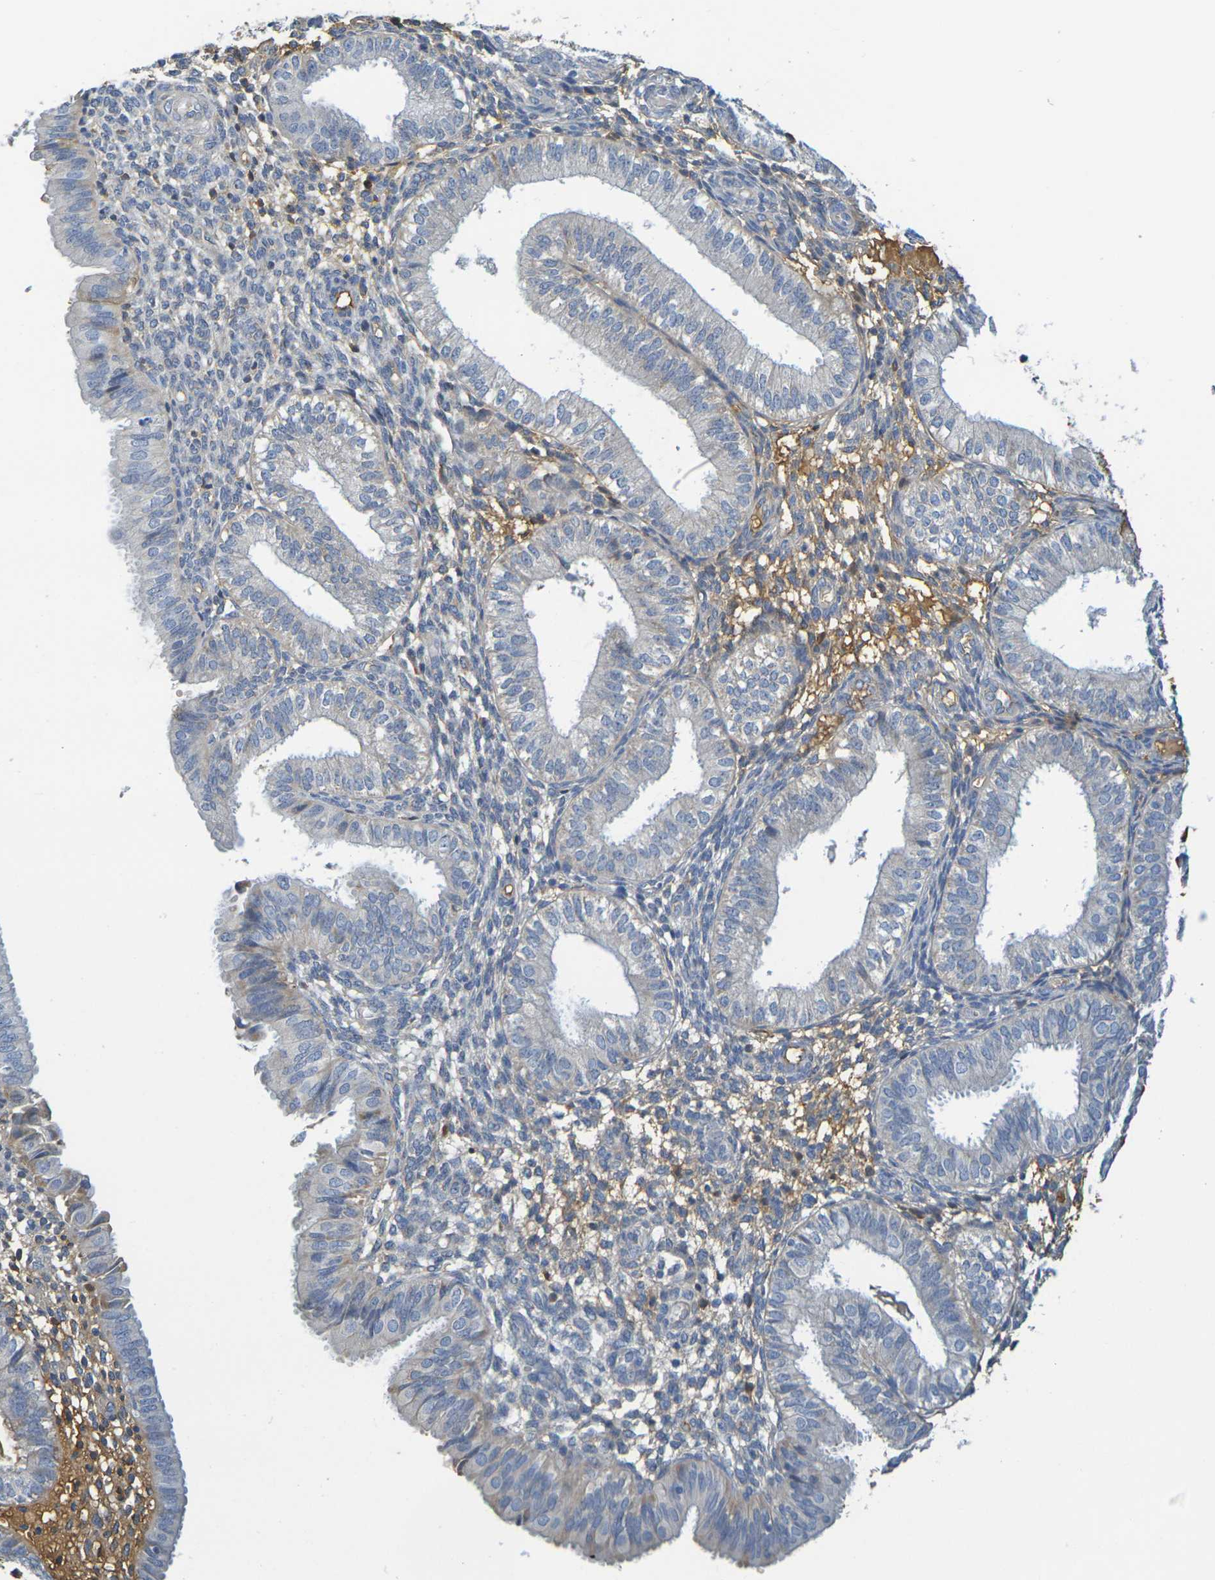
{"staining": {"intensity": "moderate", "quantity": "25%-75%", "location": "cytoplasmic/membranous"}, "tissue": "endometrium", "cell_type": "Cells in endometrial stroma", "image_type": "normal", "snomed": [{"axis": "morphology", "description": "Normal tissue, NOS"}, {"axis": "topography", "description": "Endometrium"}], "caption": "A histopathology image of human endometrium stained for a protein displays moderate cytoplasmic/membranous brown staining in cells in endometrial stroma. The staining was performed using DAB (3,3'-diaminobenzidine), with brown indicating positive protein expression. Nuclei are stained blue with hematoxylin.", "gene": "C1QA", "patient": {"sex": "female", "age": 39}}